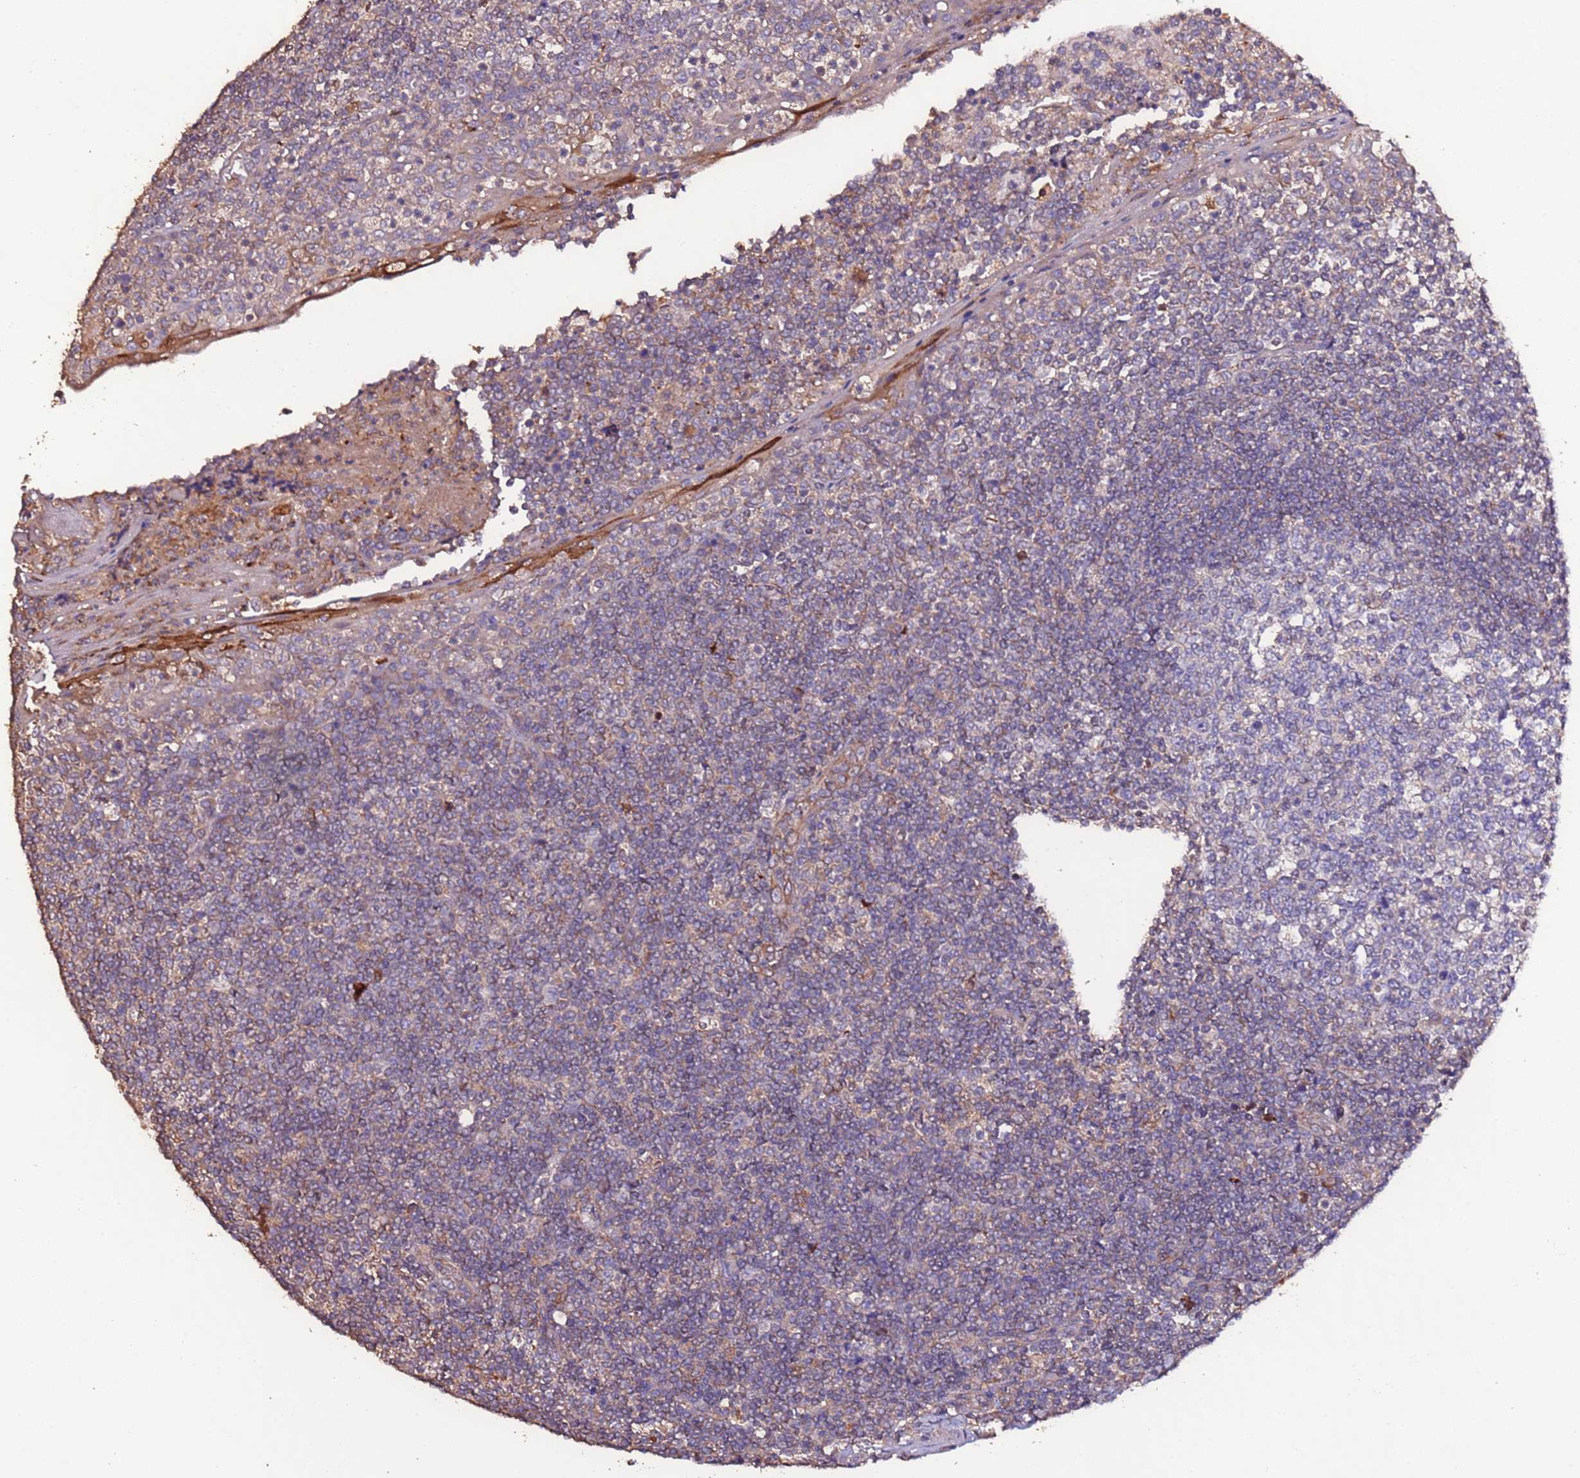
{"staining": {"intensity": "negative", "quantity": "none", "location": "none"}, "tissue": "tonsil", "cell_type": "Germinal center cells", "image_type": "normal", "snomed": [{"axis": "morphology", "description": "Normal tissue, NOS"}, {"axis": "topography", "description": "Tonsil"}], "caption": "DAB immunohistochemical staining of normal tonsil reveals no significant staining in germinal center cells.", "gene": "SLC41A3", "patient": {"sex": "female", "age": 19}}